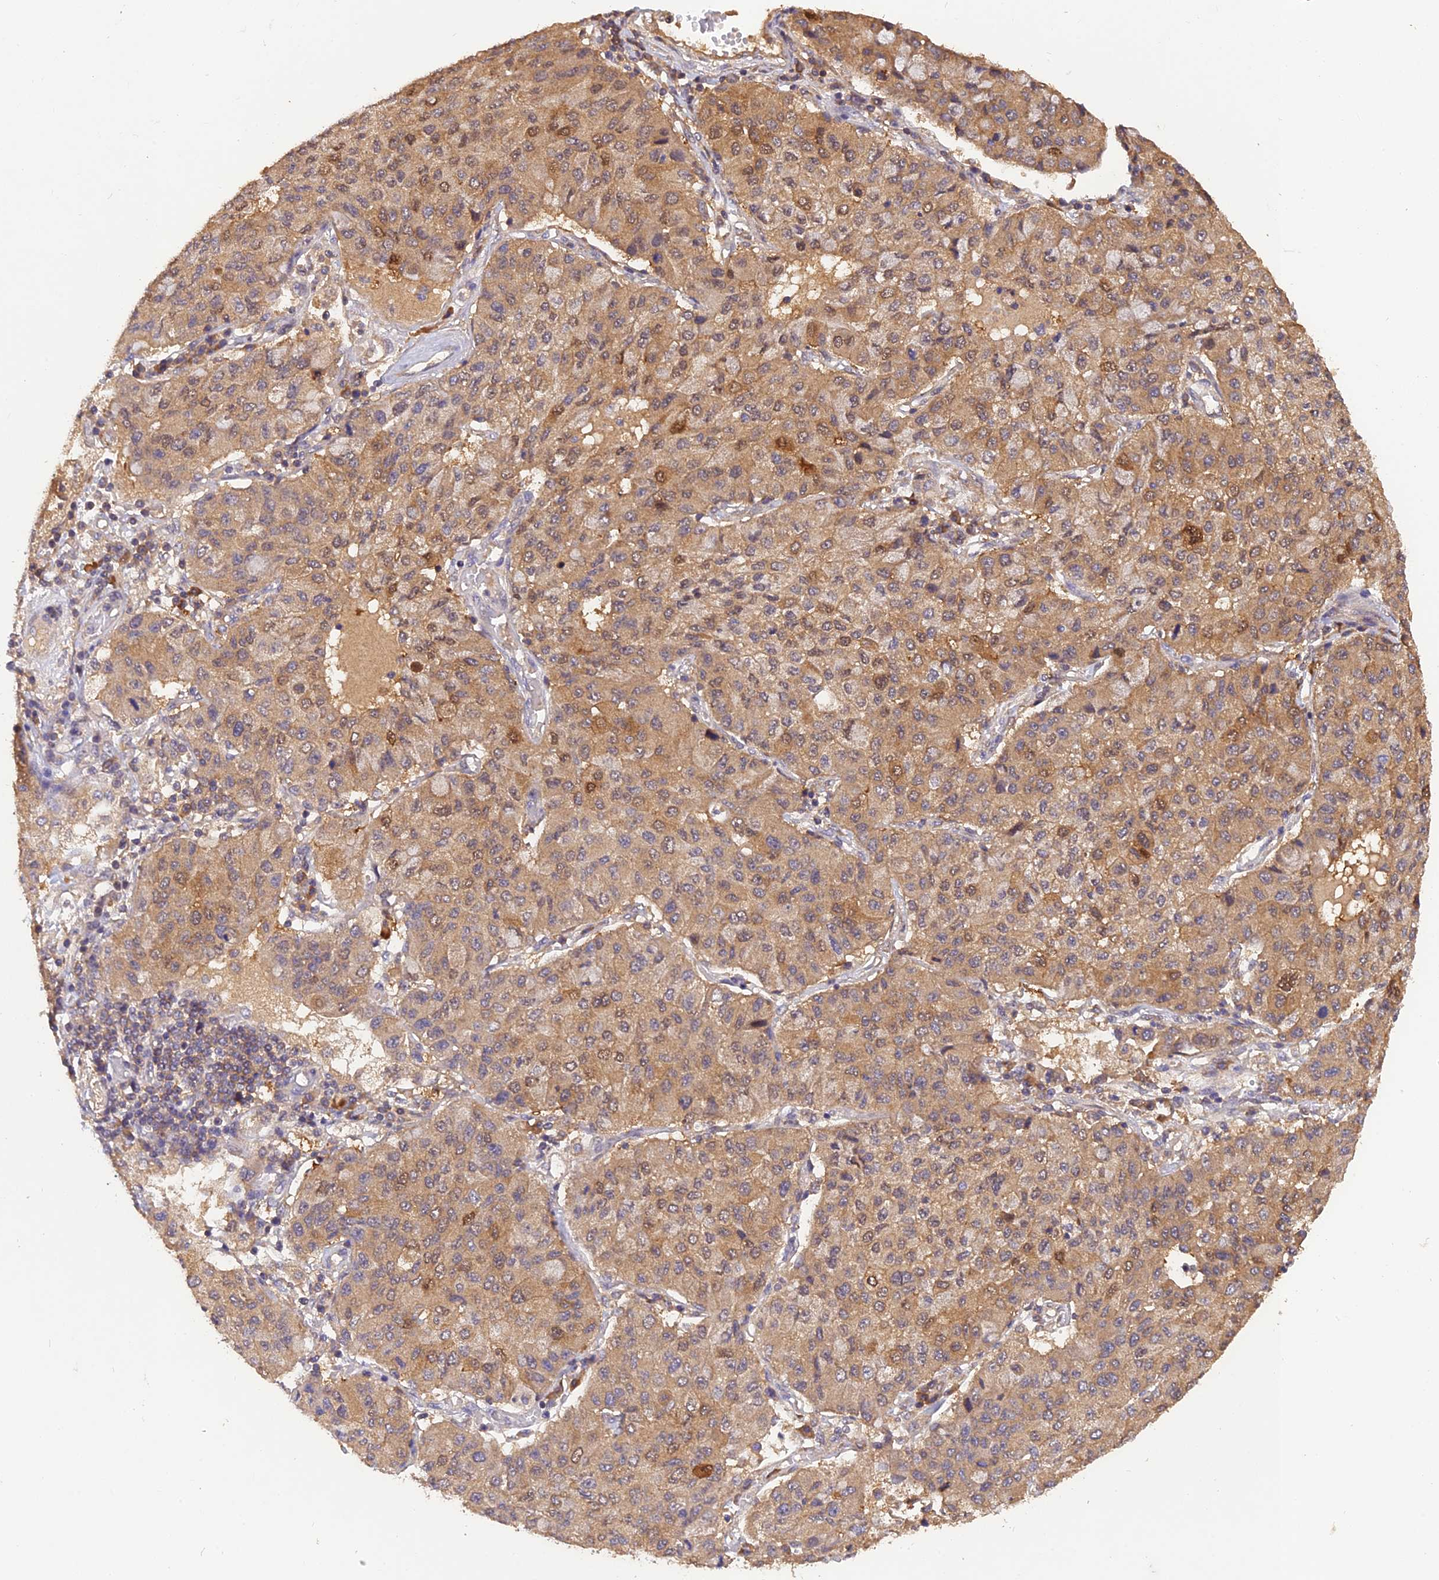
{"staining": {"intensity": "moderate", "quantity": ">75%", "location": "cytoplasmic/membranous,nuclear"}, "tissue": "lung cancer", "cell_type": "Tumor cells", "image_type": "cancer", "snomed": [{"axis": "morphology", "description": "Squamous cell carcinoma, NOS"}, {"axis": "topography", "description": "Lung"}], "caption": "This is a histology image of immunohistochemistry staining of lung squamous cell carcinoma, which shows moderate positivity in the cytoplasmic/membranous and nuclear of tumor cells.", "gene": "DENND5B", "patient": {"sex": "male", "age": 74}}